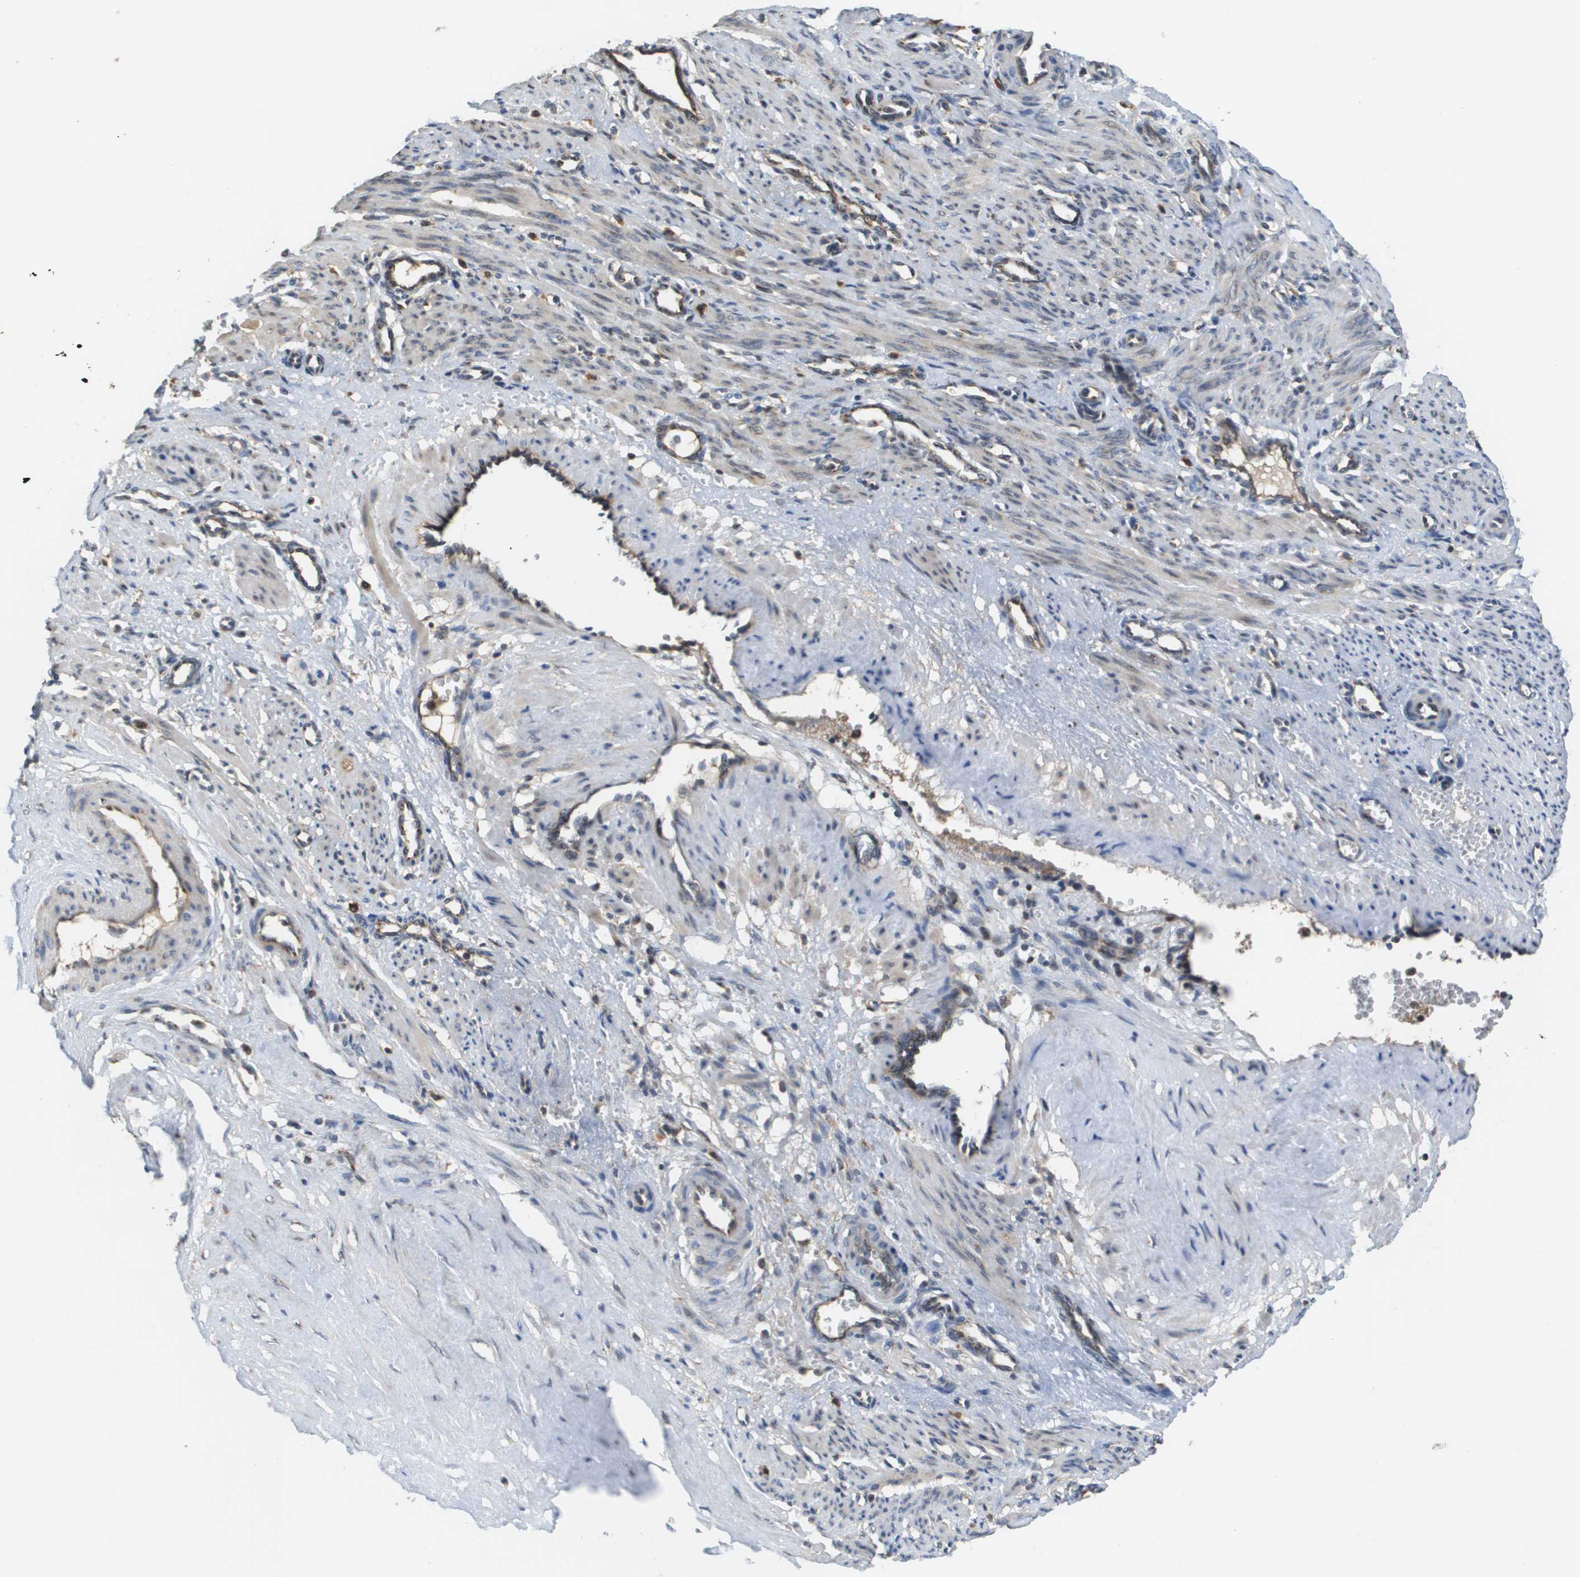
{"staining": {"intensity": "weak", "quantity": "25%-75%", "location": "cytoplasmic/membranous"}, "tissue": "smooth muscle", "cell_type": "Smooth muscle cells", "image_type": "normal", "snomed": [{"axis": "morphology", "description": "Normal tissue, NOS"}, {"axis": "topography", "description": "Endometrium"}], "caption": "An immunohistochemistry histopathology image of unremarkable tissue is shown. Protein staining in brown shows weak cytoplasmic/membranous positivity in smooth muscle within smooth muscle cells.", "gene": "PCK1", "patient": {"sex": "female", "age": 33}}